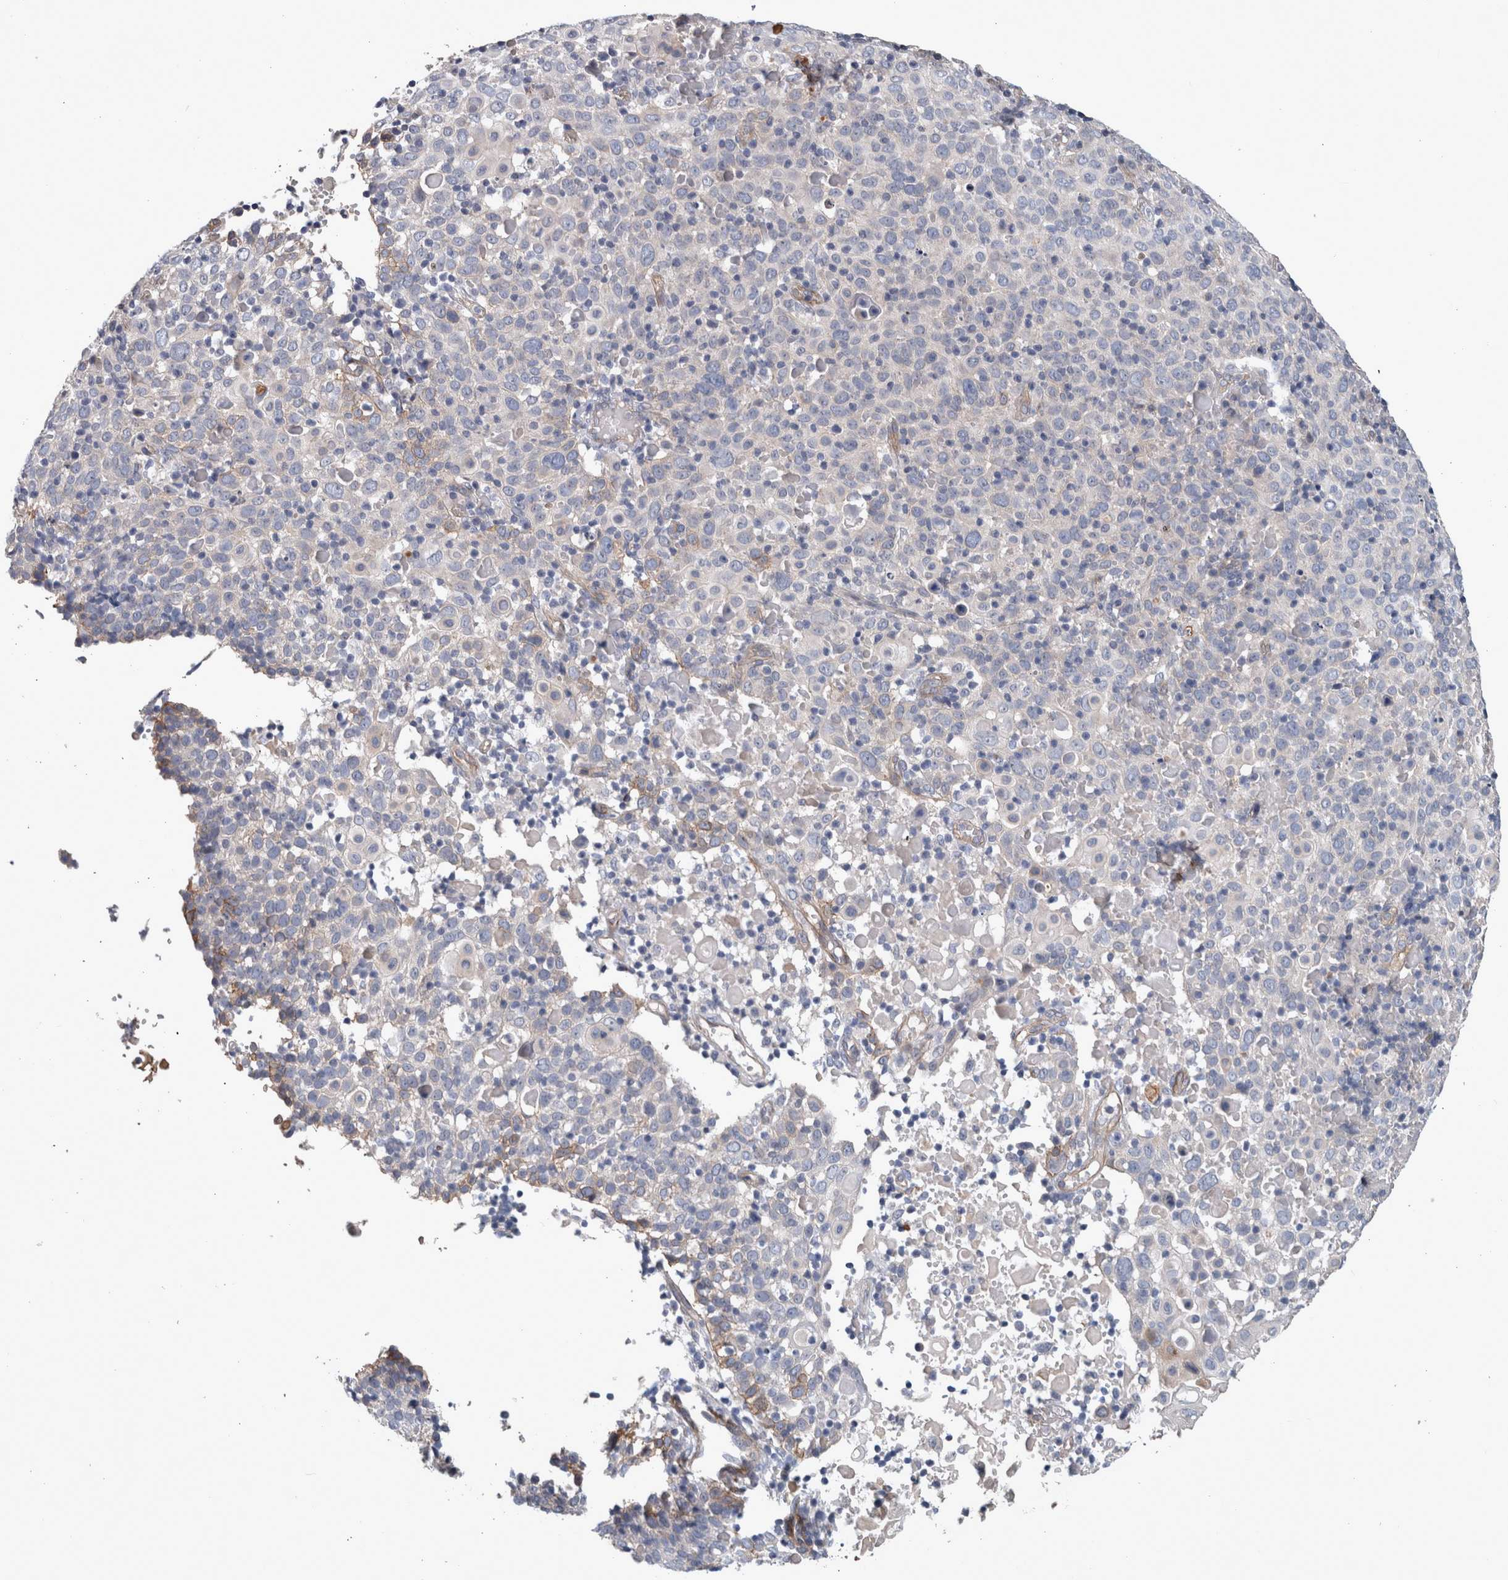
{"staining": {"intensity": "negative", "quantity": "none", "location": "none"}, "tissue": "cervical cancer", "cell_type": "Tumor cells", "image_type": "cancer", "snomed": [{"axis": "morphology", "description": "Squamous cell carcinoma, NOS"}, {"axis": "topography", "description": "Cervix"}], "caption": "Immunohistochemistry of cervical squamous cell carcinoma exhibits no expression in tumor cells.", "gene": "BCAM", "patient": {"sex": "female", "age": 74}}